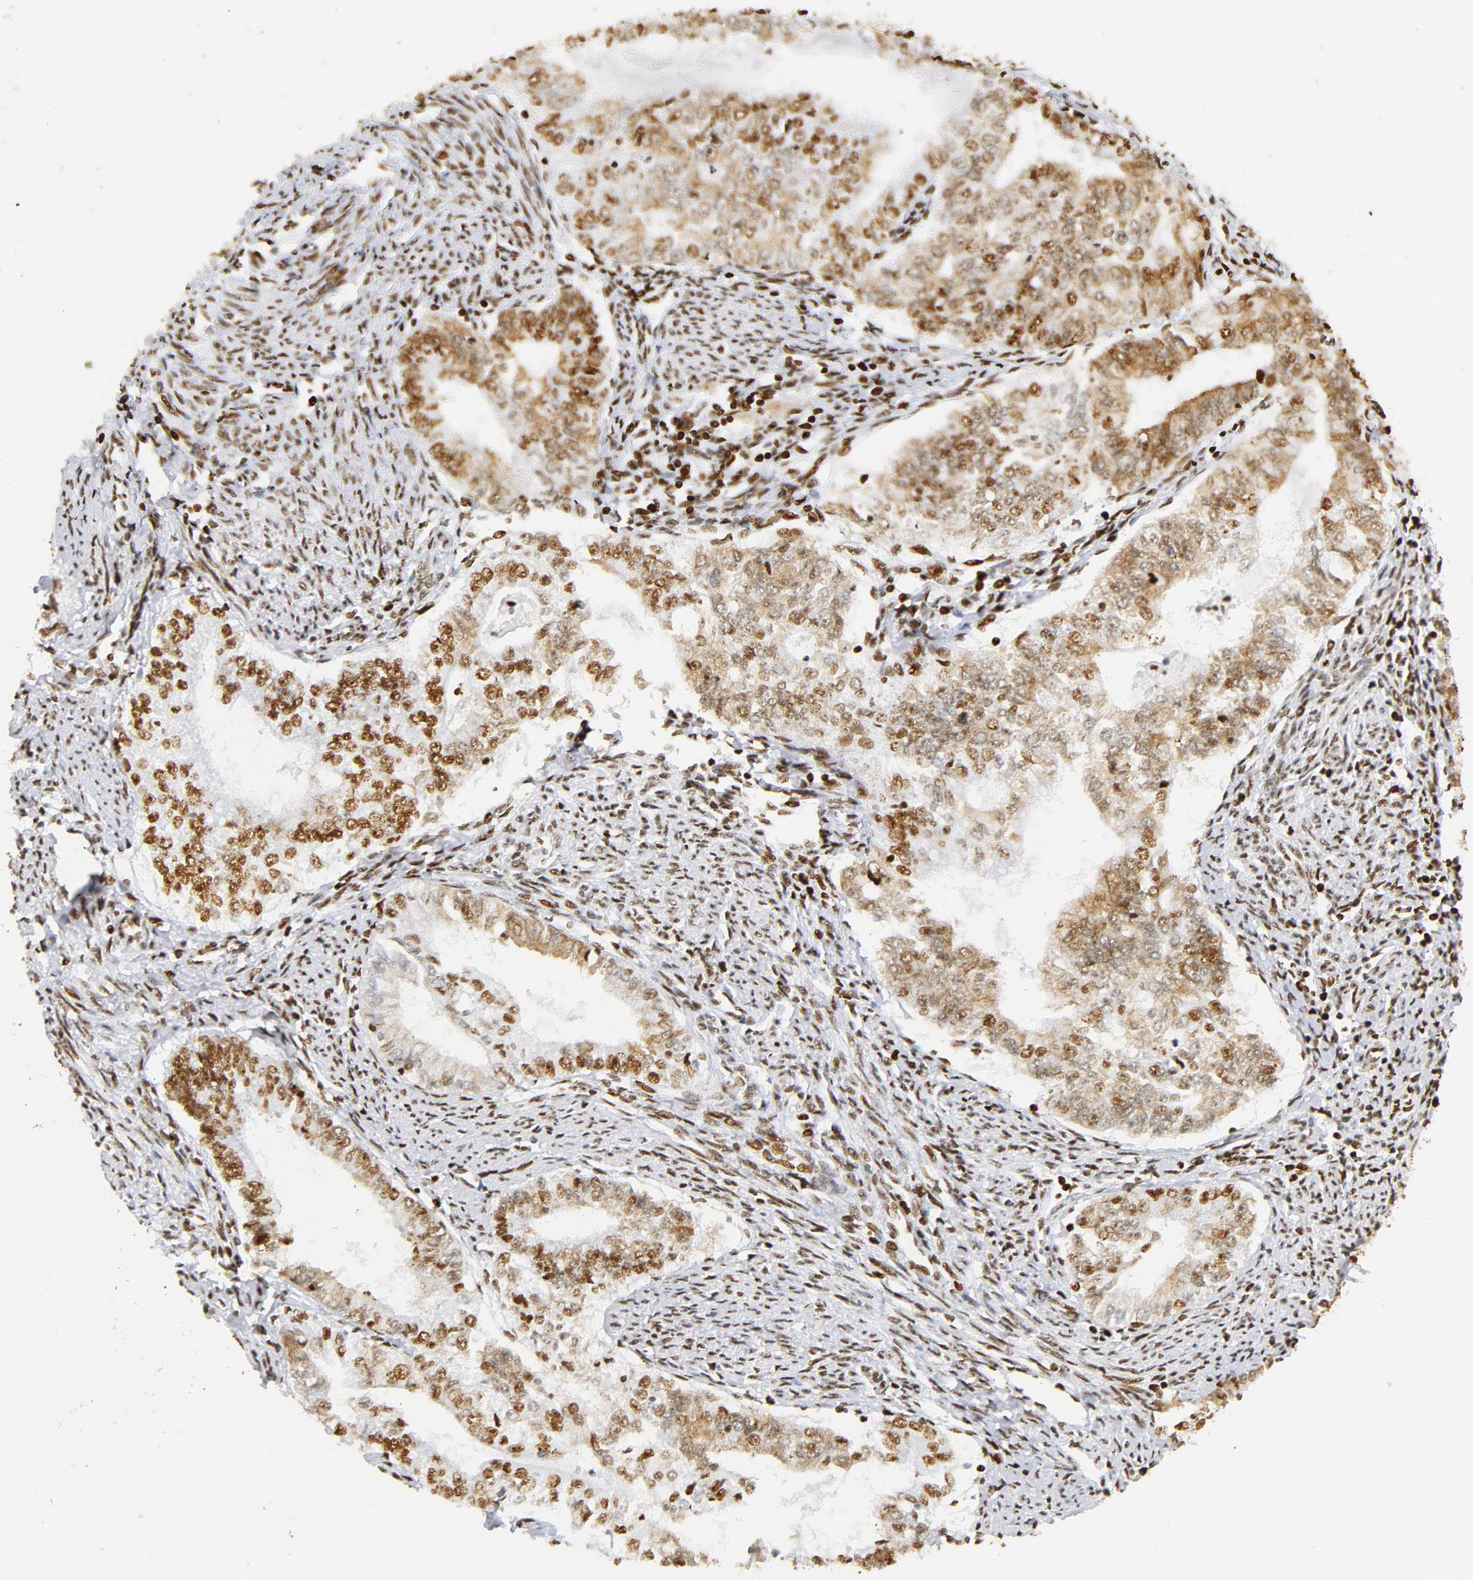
{"staining": {"intensity": "moderate", "quantity": ">75%", "location": "nuclear"}, "tissue": "endometrial cancer", "cell_type": "Tumor cells", "image_type": "cancer", "snomed": [{"axis": "morphology", "description": "Adenocarcinoma, NOS"}, {"axis": "topography", "description": "Endometrium"}], "caption": "Endometrial adenocarcinoma stained for a protein demonstrates moderate nuclear positivity in tumor cells.", "gene": "XRCC6", "patient": {"sex": "female", "age": 66}}